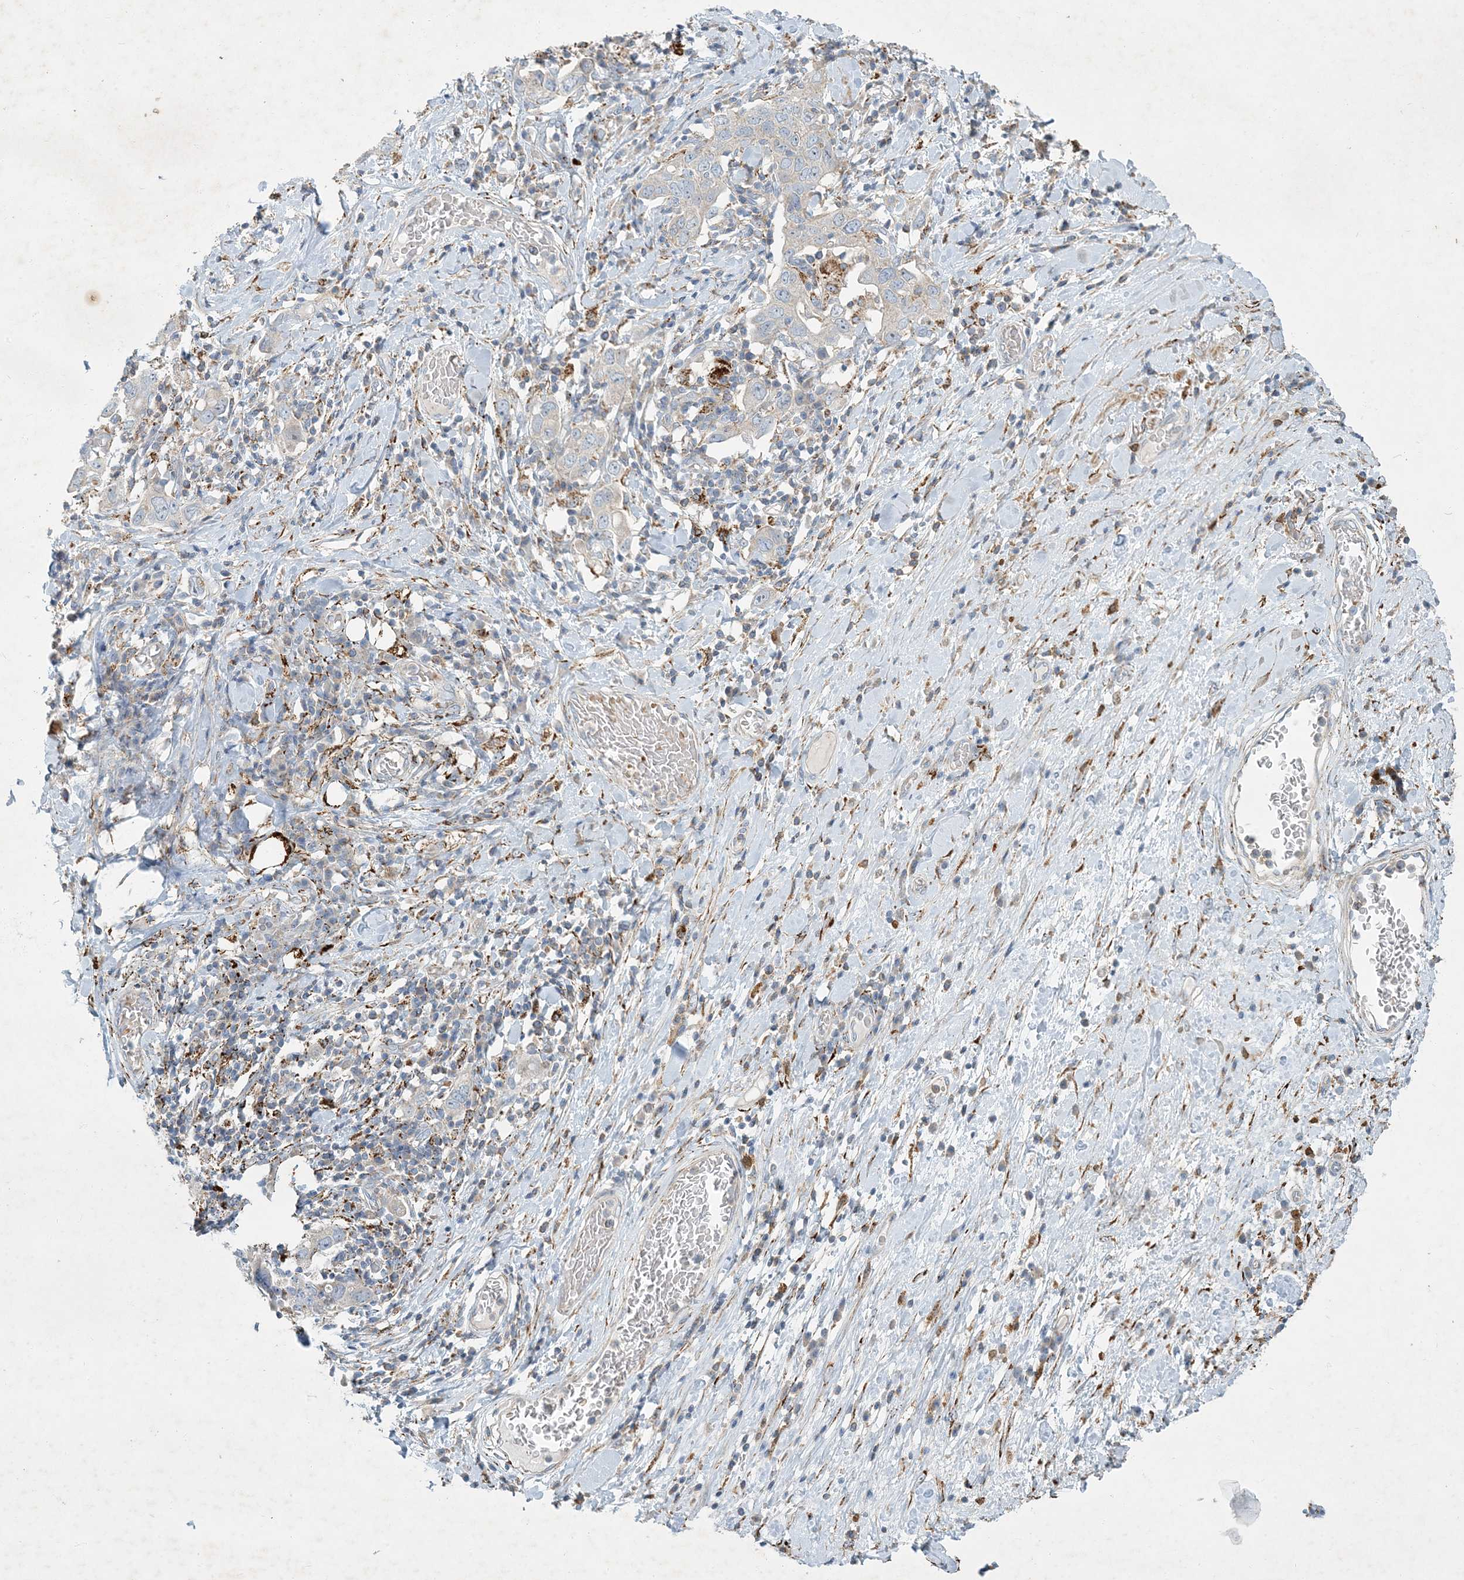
{"staining": {"intensity": "negative", "quantity": "none", "location": "none"}, "tissue": "stomach cancer", "cell_type": "Tumor cells", "image_type": "cancer", "snomed": [{"axis": "morphology", "description": "Adenocarcinoma, NOS"}, {"axis": "topography", "description": "Stomach, upper"}], "caption": "Immunohistochemistry photomicrograph of human stomach adenocarcinoma stained for a protein (brown), which displays no expression in tumor cells.", "gene": "LTN1", "patient": {"sex": "male", "age": 62}}